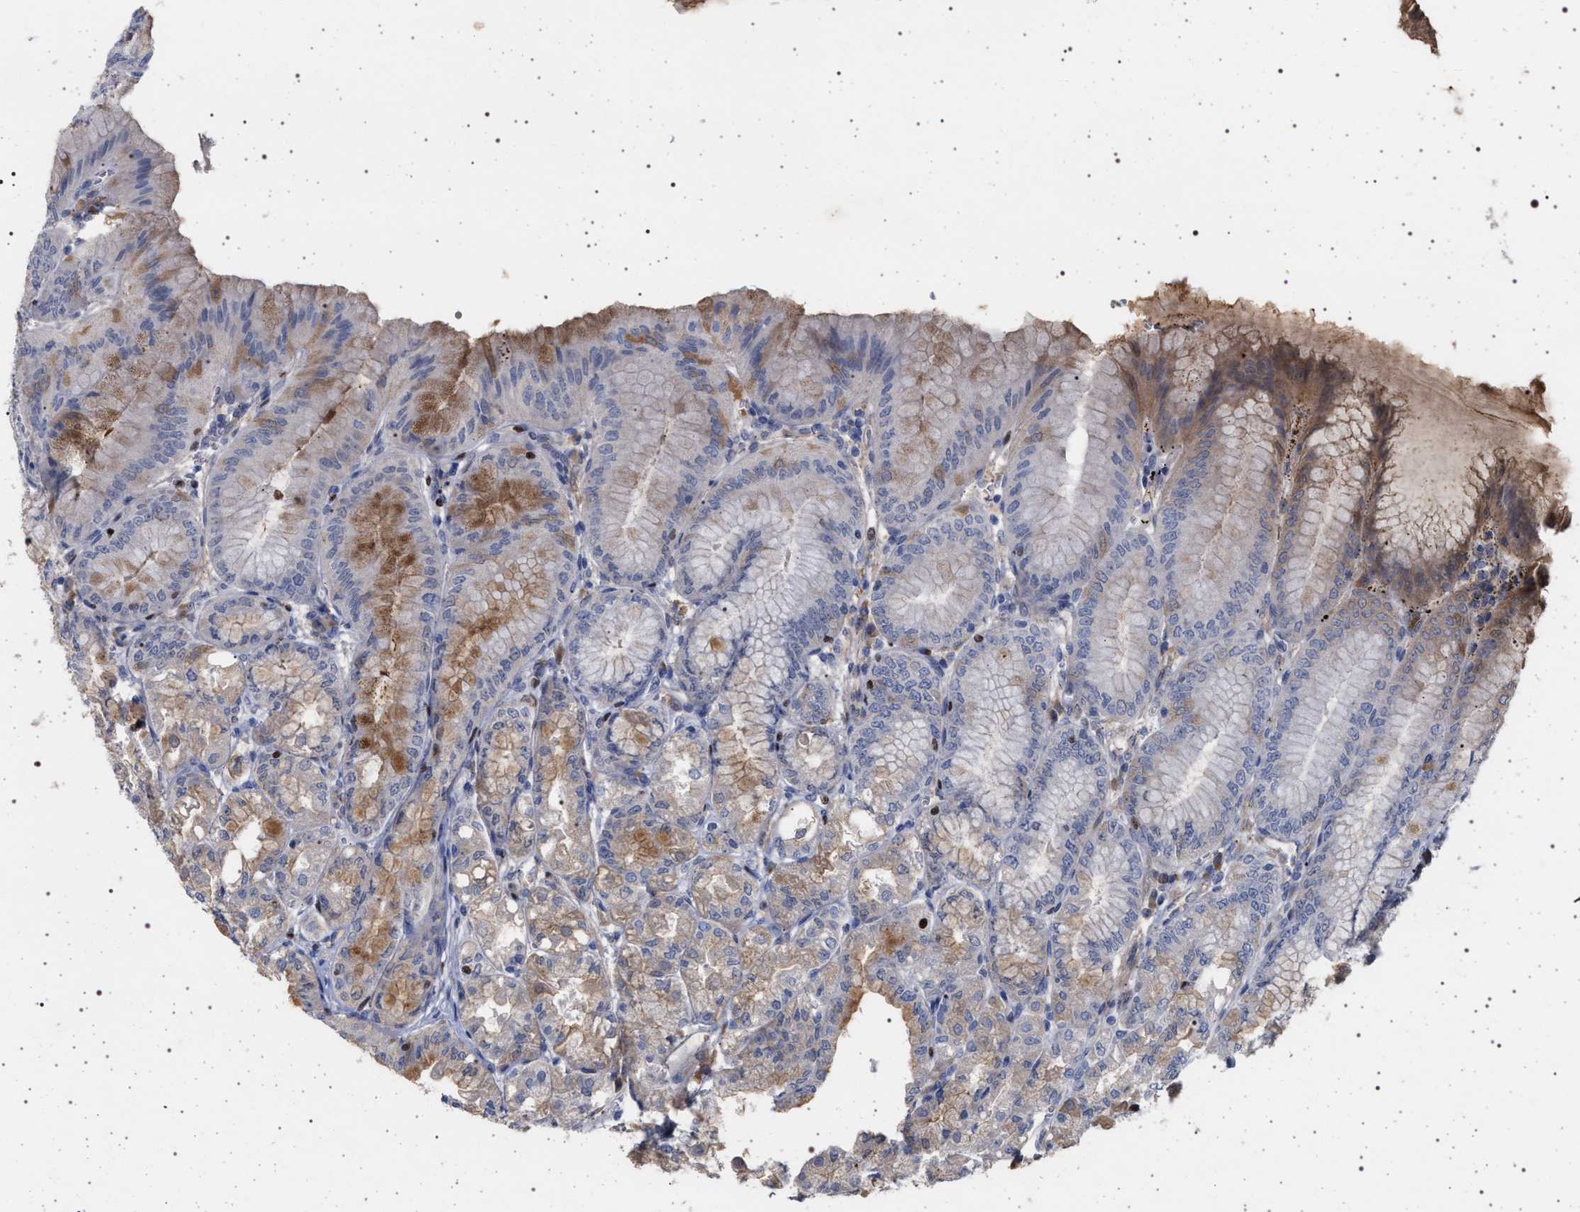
{"staining": {"intensity": "moderate", "quantity": "25%-75%", "location": "nuclear"}, "tissue": "stomach", "cell_type": "Glandular cells", "image_type": "normal", "snomed": [{"axis": "morphology", "description": "Normal tissue, NOS"}, {"axis": "topography", "description": "Stomach, lower"}], "caption": "The immunohistochemical stain highlights moderate nuclear positivity in glandular cells of normal stomach. The staining was performed using DAB (3,3'-diaminobenzidine), with brown indicating positive protein expression. Nuclei are stained blue with hematoxylin.", "gene": "PHF12", "patient": {"sex": "male", "age": 71}}